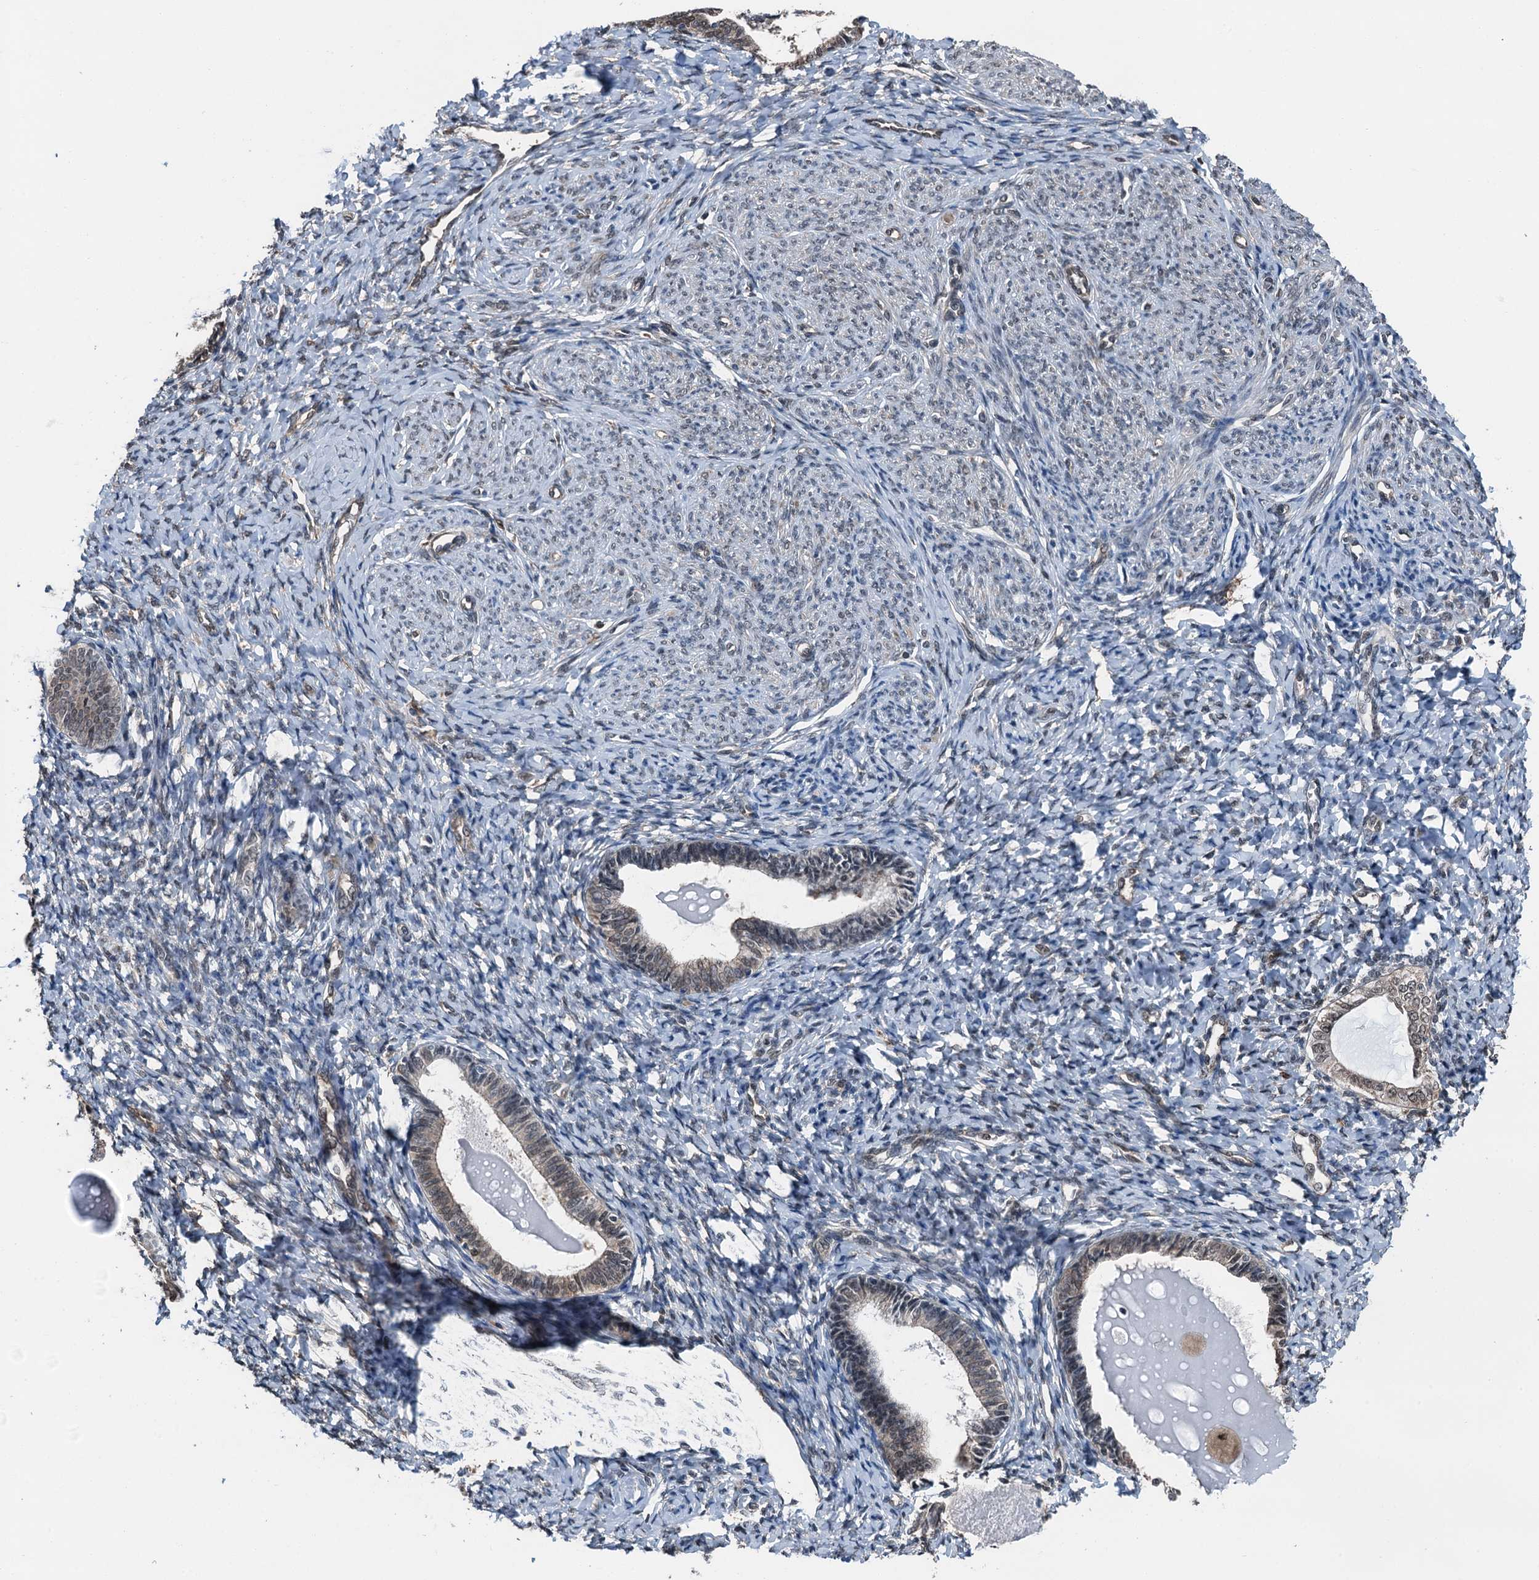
{"staining": {"intensity": "weak", "quantity": "25%-75%", "location": "cytoplasmic/membranous"}, "tissue": "endometrium", "cell_type": "Cells in endometrial stroma", "image_type": "normal", "snomed": [{"axis": "morphology", "description": "Normal tissue, NOS"}, {"axis": "topography", "description": "Endometrium"}], "caption": "Cells in endometrial stroma reveal weak cytoplasmic/membranous expression in about 25%-75% of cells in benign endometrium.", "gene": "RNH1", "patient": {"sex": "female", "age": 72}}